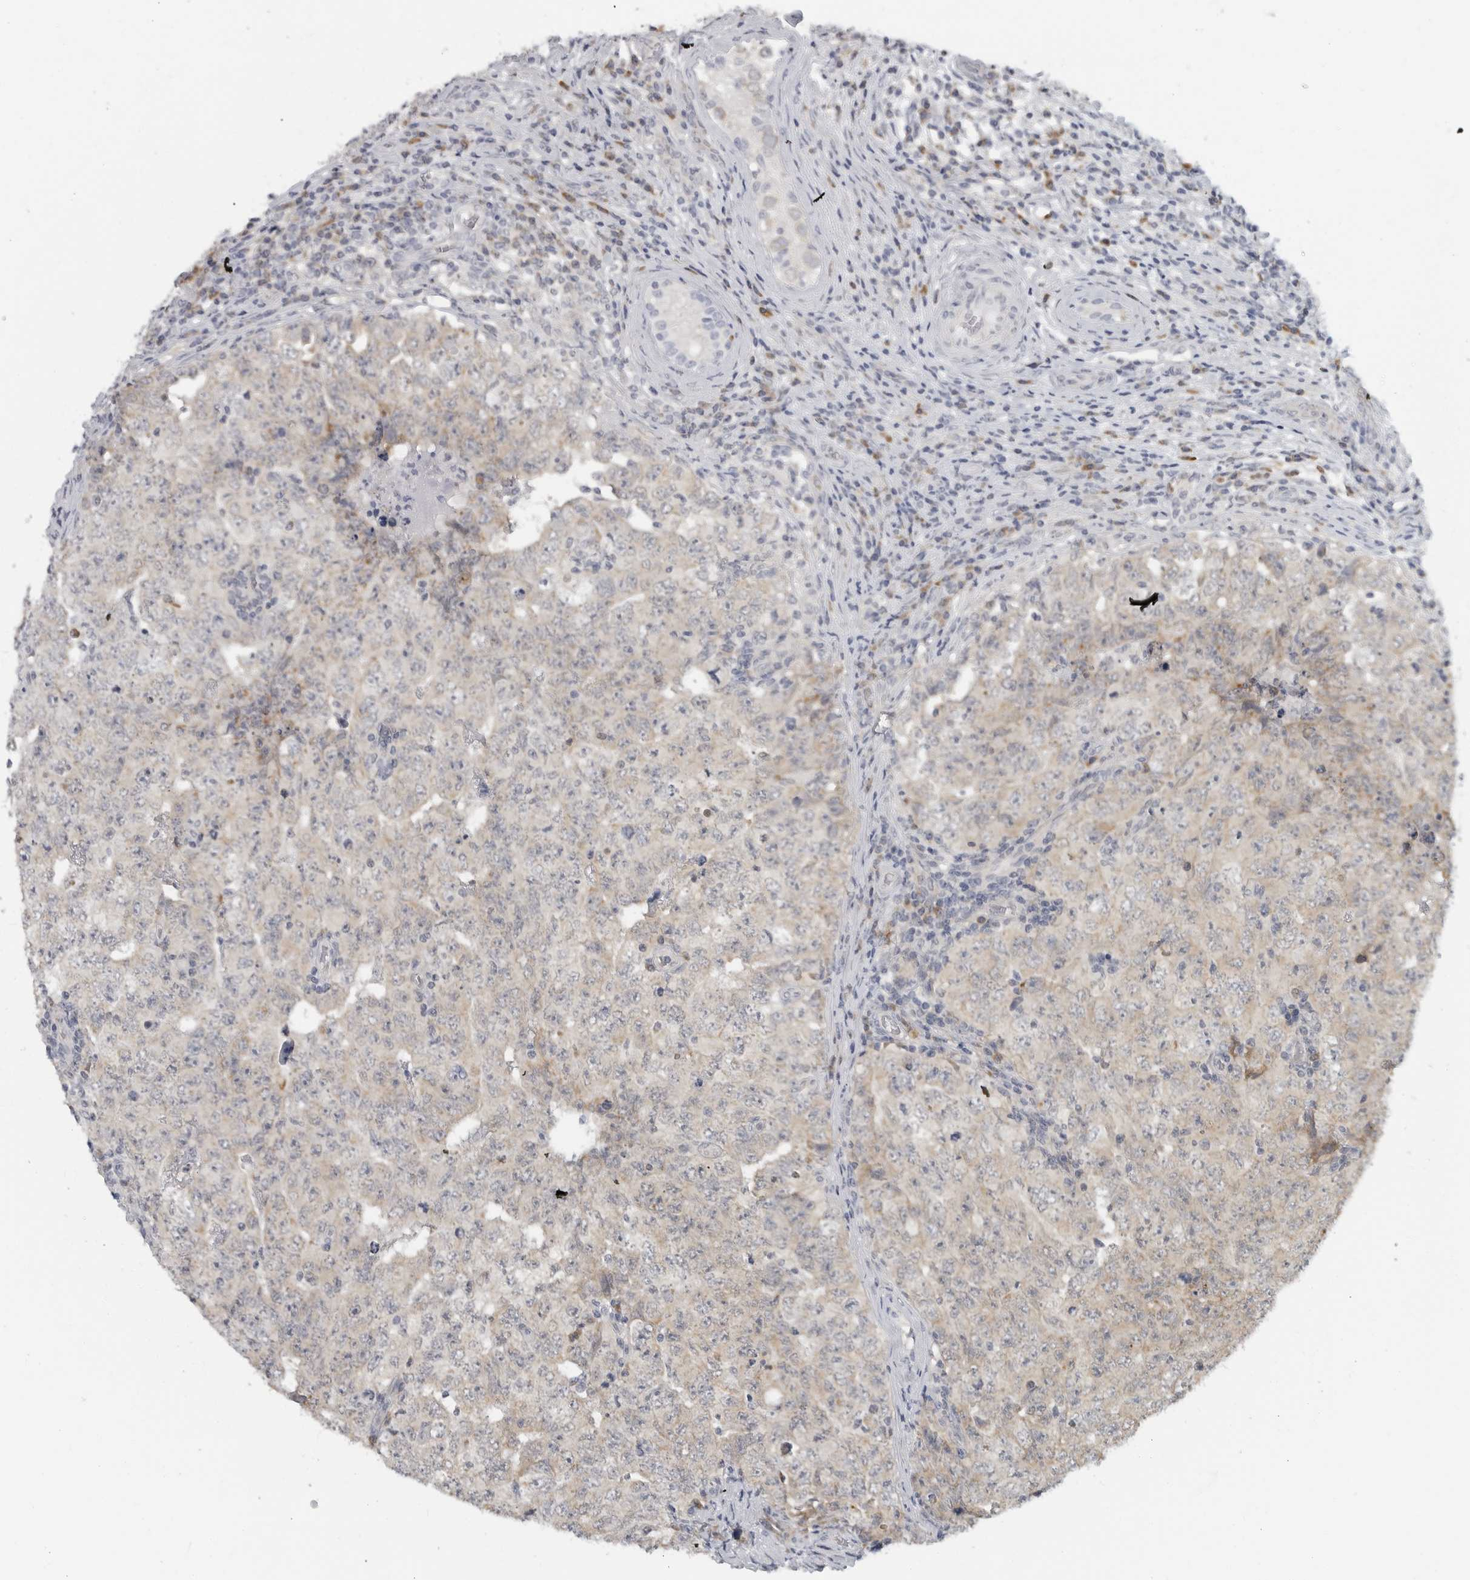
{"staining": {"intensity": "weak", "quantity": "25%-75%", "location": "cytoplasmic/membranous"}, "tissue": "testis cancer", "cell_type": "Tumor cells", "image_type": "cancer", "snomed": [{"axis": "morphology", "description": "Carcinoma, Embryonal, NOS"}, {"axis": "topography", "description": "Testis"}], "caption": "High-power microscopy captured an immunohistochemistry micrograph of testis embryonal carcinoma, revealing weak cytoplasmic/membranous positivity in about 25%-75% of tumor cells.", "gene": "IL12RB2", "patient": {"sex": "male", "age": 26}}